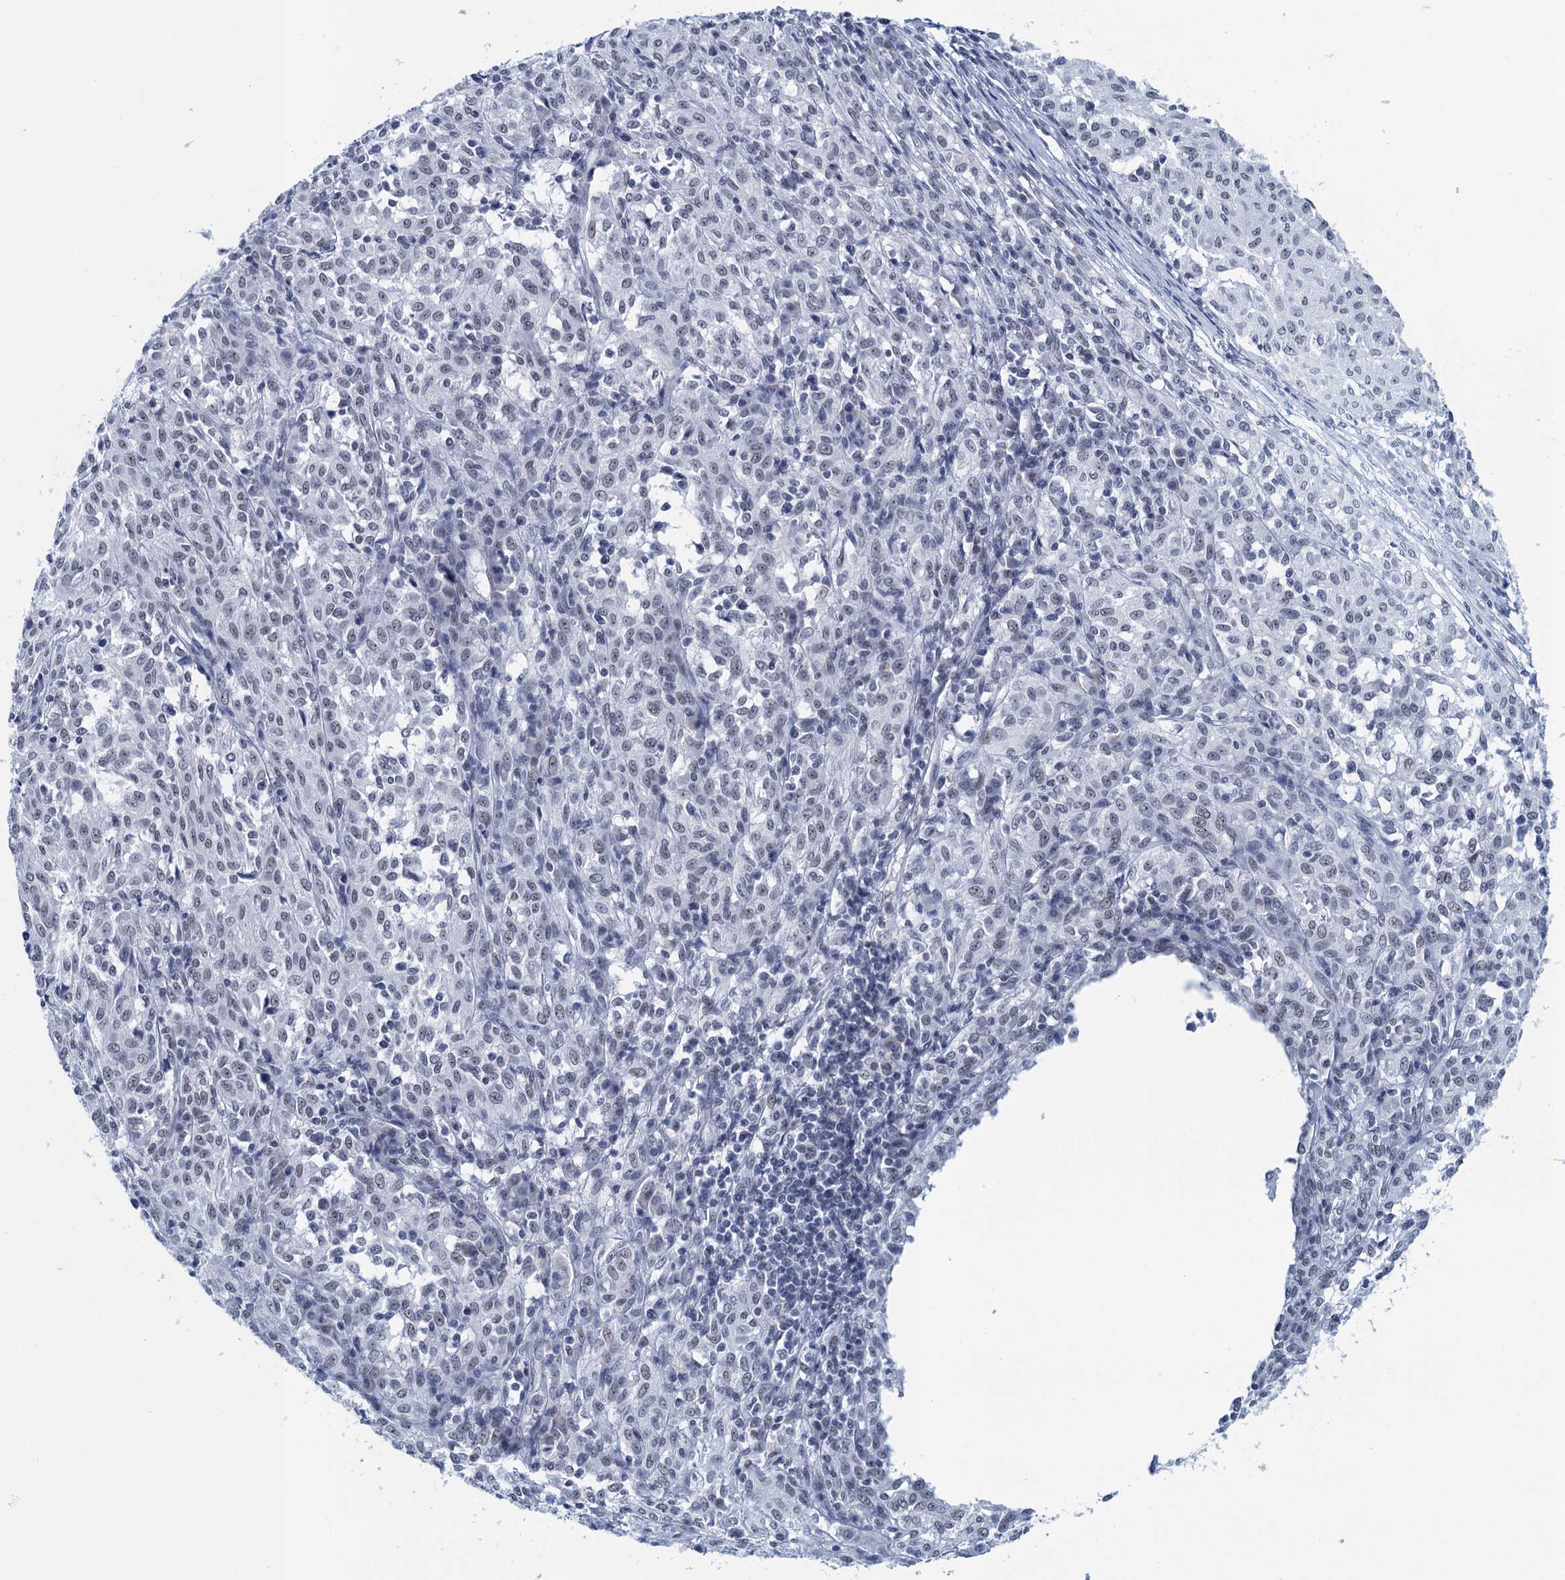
{"staining": {"intensity": "negative", "quantity": "none", "location": "none"}, "tissue": "melanoma", "cell_type": "Tumor cells", "image_type": "cancer", "snomed": [{"axis": "morphology", "description": "Malignant melanoma, NOS"}, {"axis": "topography", "description": "Skin"}], "caption": "DAB (3,3'-diaminobenzidine) immunohistochemical staining of human melanoma exhibits no significant staining in tumor cells.", "gene": "EPS8L1", "patient": {"sex": "female", "age": 72}}